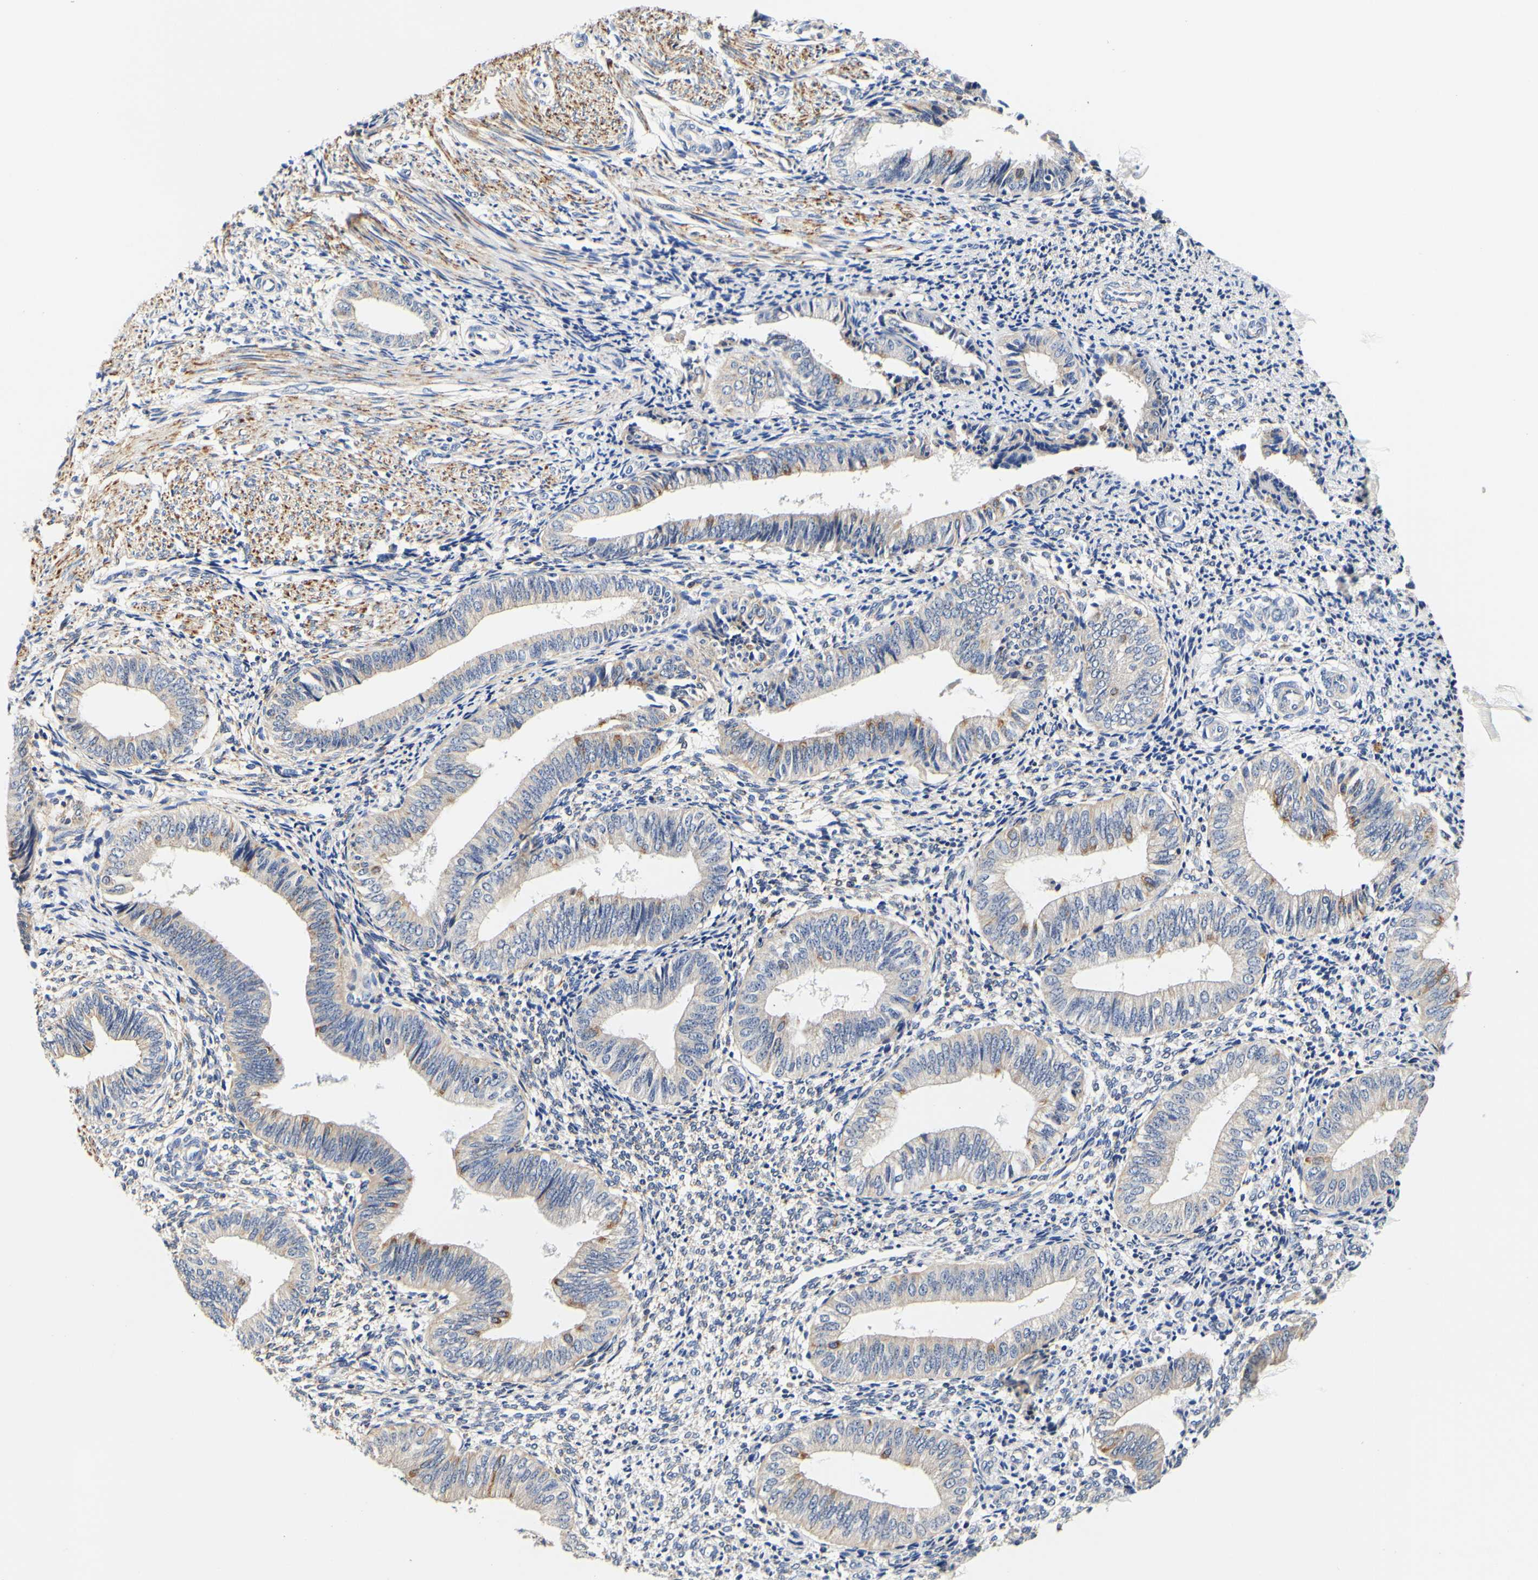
{"staining": {"intensity": "negative", "quantity": "none", "location": "none"}, "tissue": "endometrium", "cell_type": "Cells in endometrial stroma", "image_type": "normal", "snomed": [{"axis": "morphology", "description": "Normal tissue, NOS"}, {"axis": "topography", "description": "Endometrium"}], "caption": "Histopathology image shows no protein positivity in cells in endometrial stroma of unremarkable endometrium.", "gene": "CAMK4", "patient": {"sex": "female", "age": 50}}